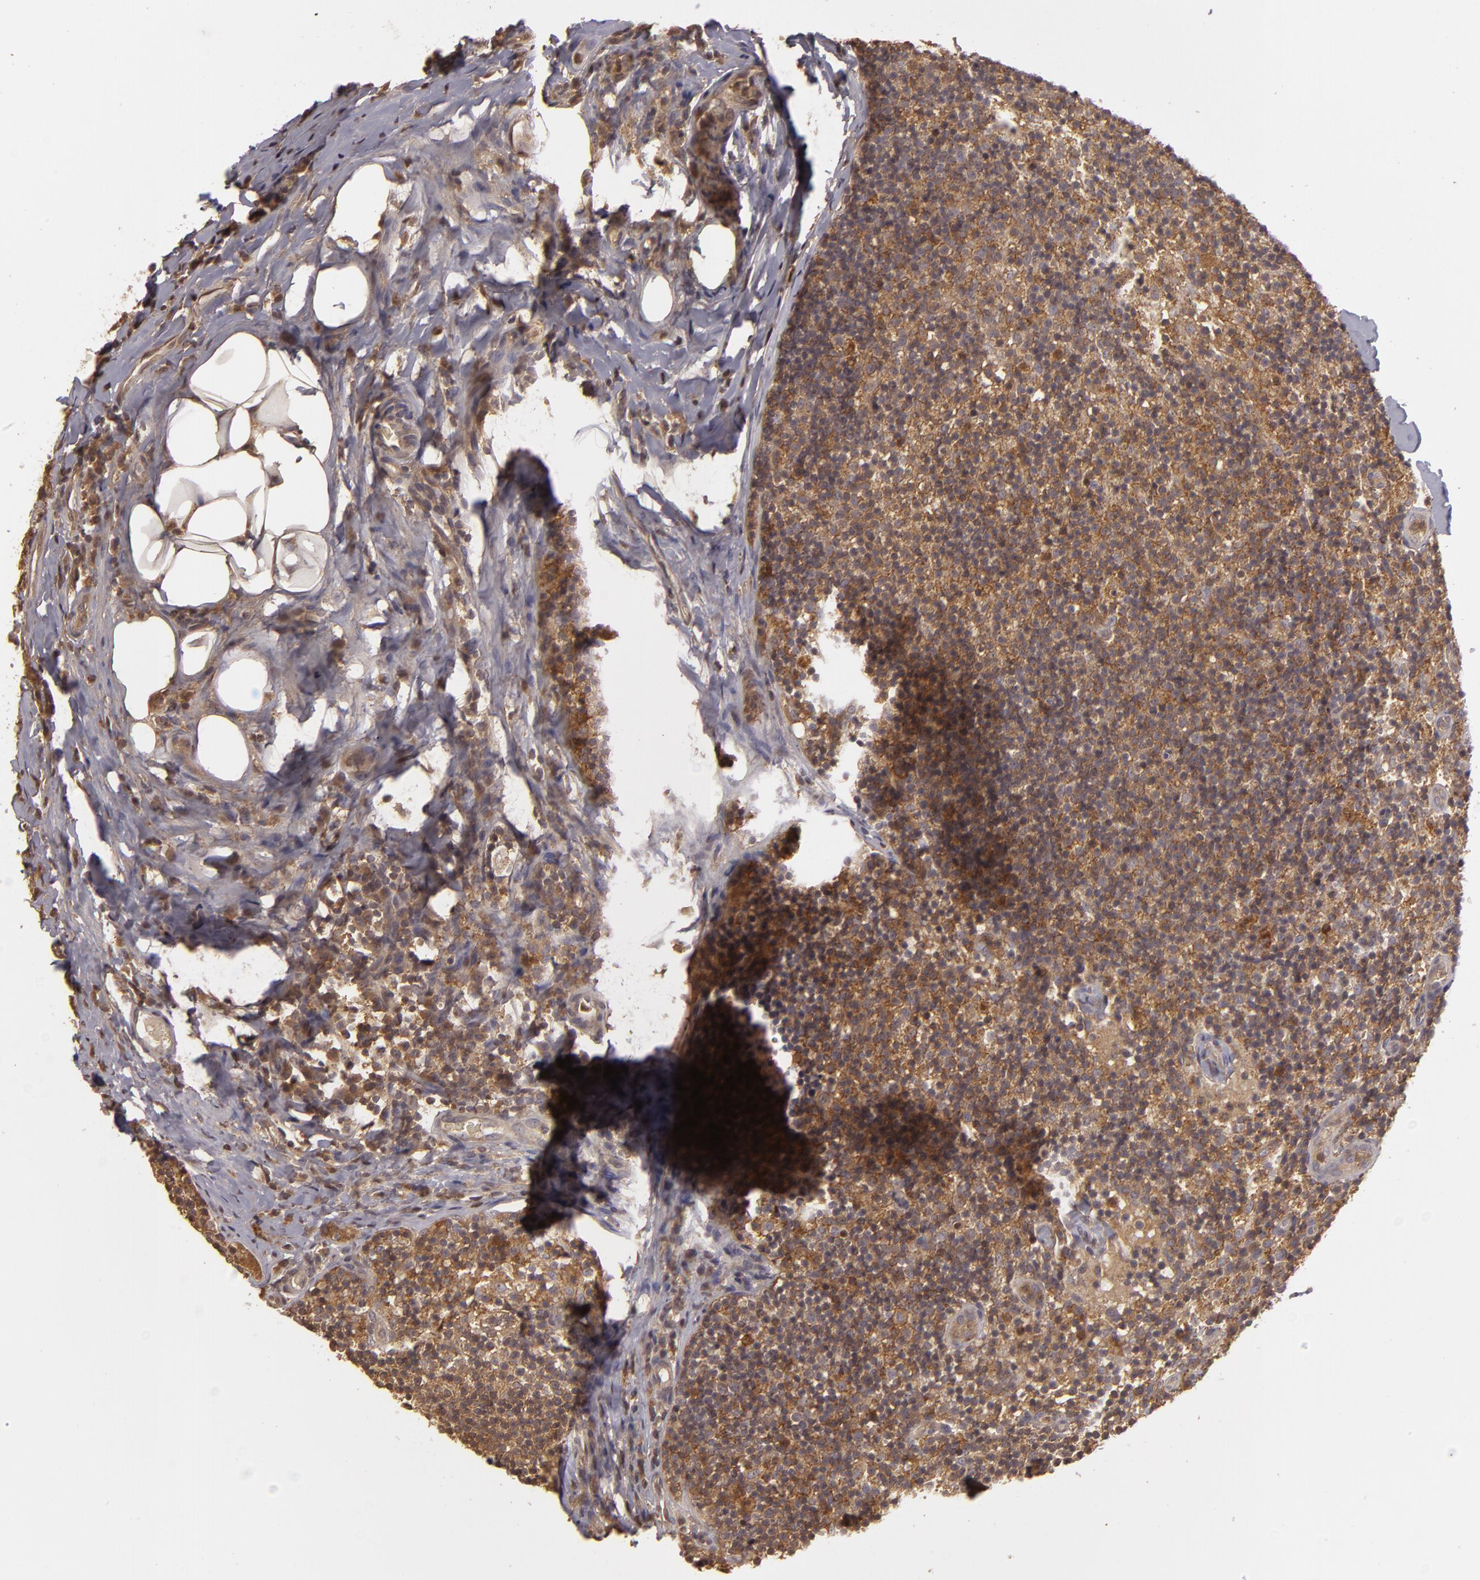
{"staining": {"intensity": "strong", "quantity": ">75%", "location": "cytoplasmic/membranous"}, "tissue": "lymph node", "cell_type": "Germinal center cells", "image_type": "normal", "snomed": [{"axis": "morphology", "description": "Normal tissue, NOS"}, {"axis": "morphology", "description": "Inflammation, NOS"}, {"axis": "topography", "description": "Lymph node"}], "caption": "DAB immunohistochemical staining of unremarkable human lymph node demonstrates strong cytoplasmic/membranous protein expression in about >75% of germinal center cells.", "gene": "HRAS", "patient": {"sex": "male", "age": 46}}